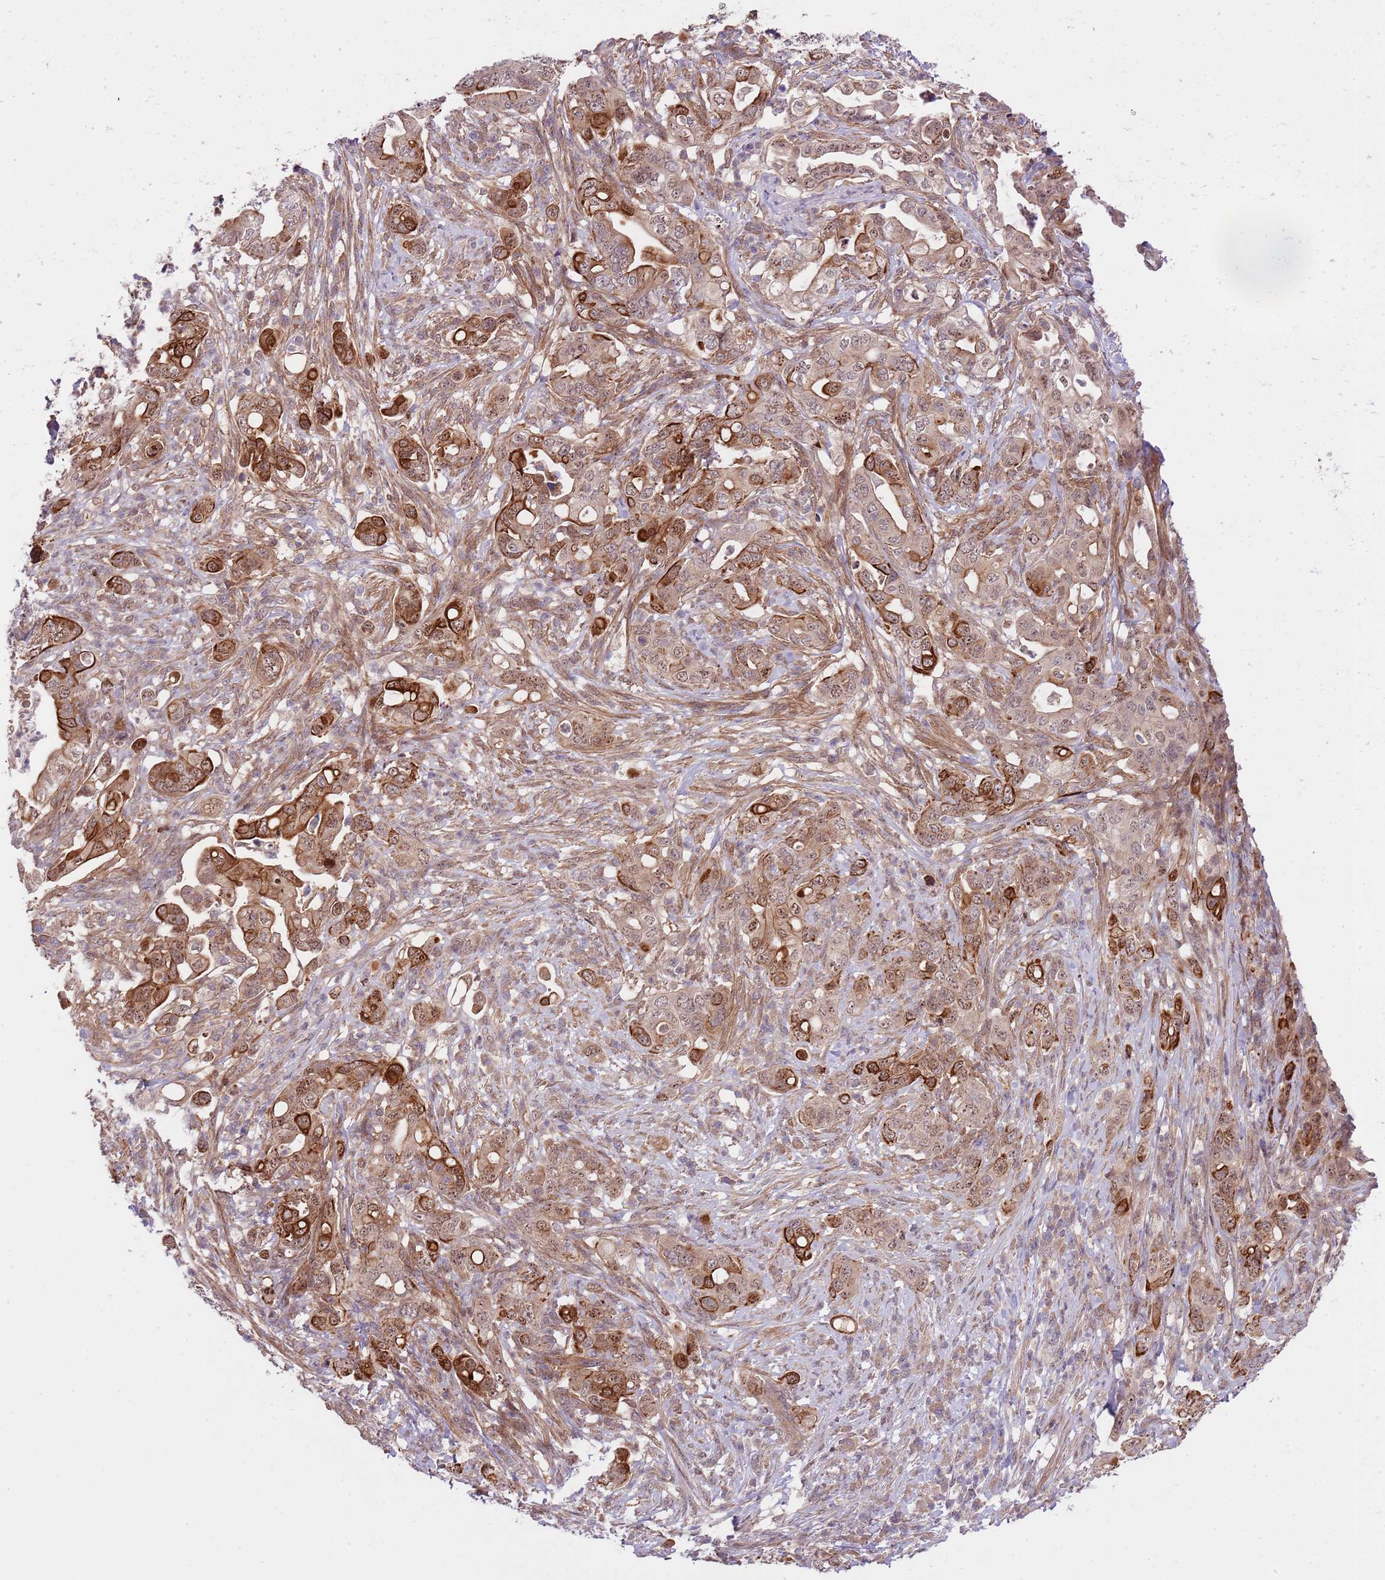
{"staining": {"intensity": "strong", "quantity": ">75%", "location": "cytoplasmic/membranous"}, "tissue": "pancreatic cancer", "cell_type": "Tumor cells", "image_type": "cancer", "snomed": [{"axis": "morphology", "description": "Normal tissue, NOS"}, {"axis": "morphology", "description": "Adenocarcinoma, NOS"}, {"axis": "topography", "description": "Lymph node"}, {"axis": "topography", "description": "Pancreas"}], "caption": "Adenocarcinoma (pancreatic) stained with a protein marker displays strong staining in tumor cells.", "gene": "PRR16", "patient": {"sex": "female", "age": 67}}